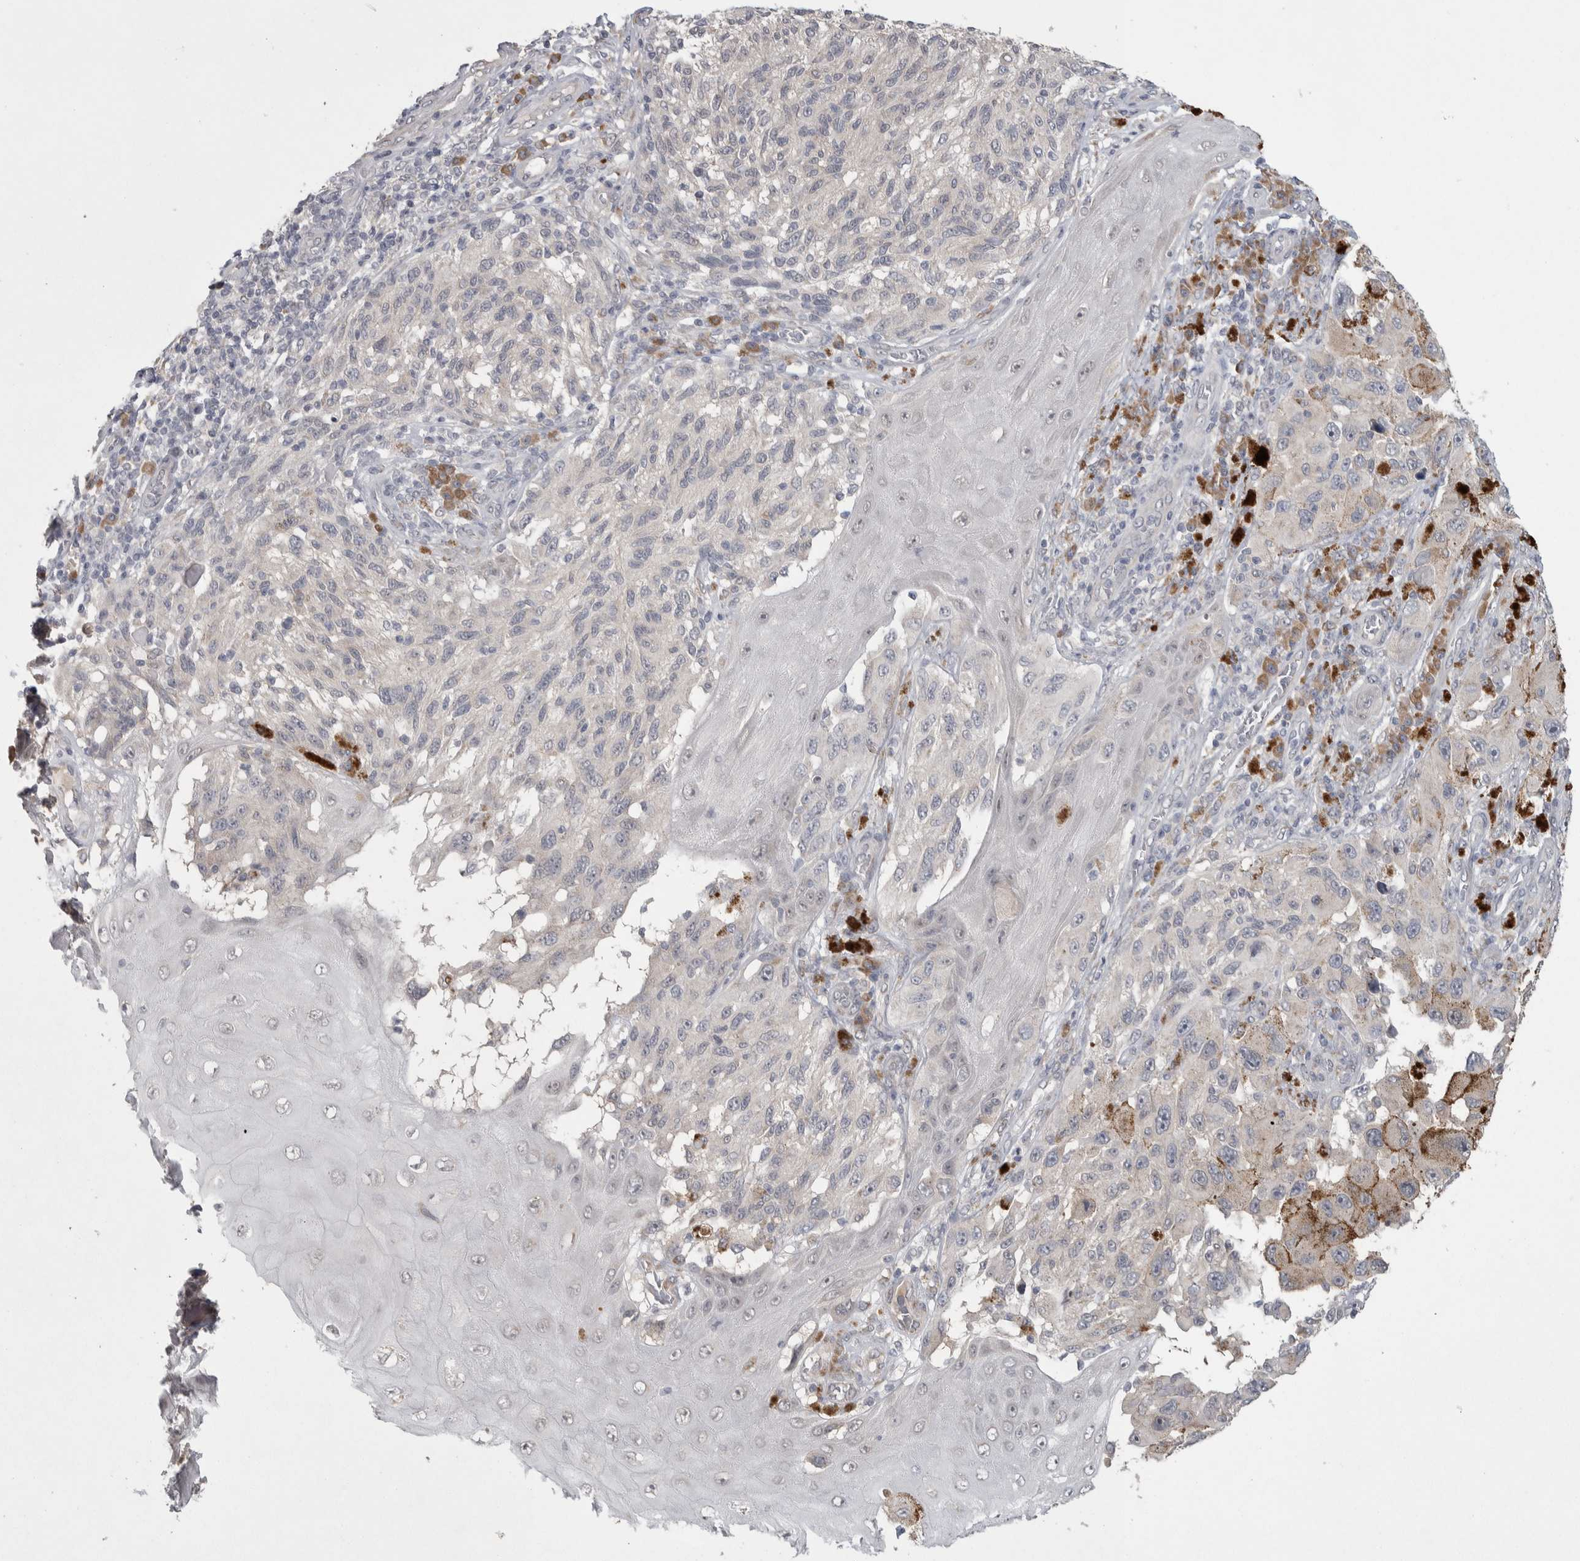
{"staining": {"intensity": "negative", "quantity": "none", "location": "none"}, "tissue": "melanoma", "cell_type": "Tumor cells", "image_type": "cancer", "snomed": [{"axis": "morphology", "description": "Malignant melanoma, NOS"}, {"axis": "topography", "description": "Skin"}], "caption": "Tumor cells are negative for protein expression in human malignant melanoma.", "gene": "CUL2", "patient": {"sex": "female", "age": 73}}